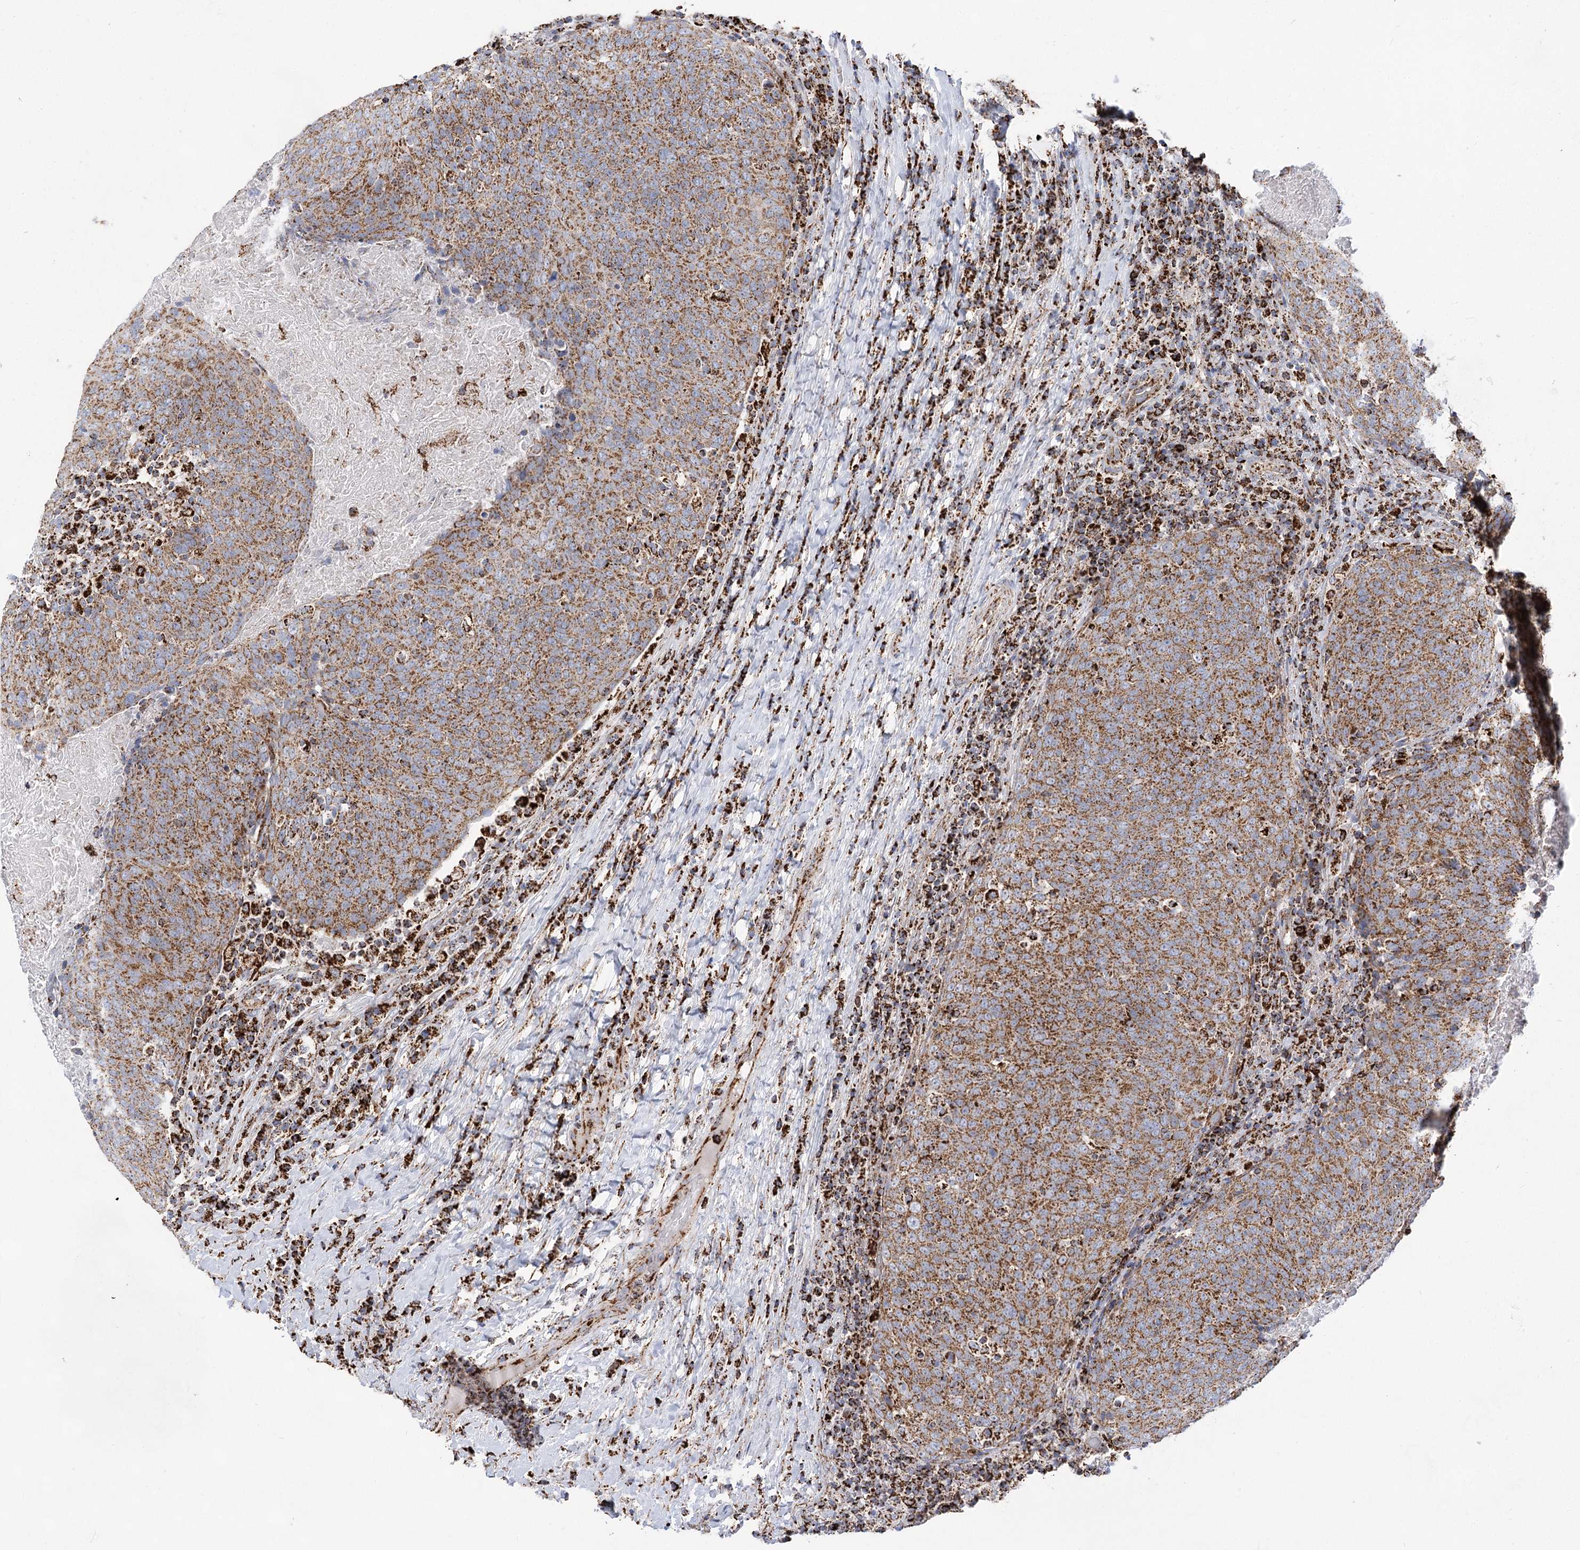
{"staining": {"intensity": "strong", "quantity": ">75%", "location": "cytoplasmic/membranous"}, "tissue": "head and neck cancer", "cell_type": "Tumor cells", "image_type": "cancer", "snomed": [{"axis": "morphology", "description": "Squamous cell carcinoma, NOS"}, {"axis": "morphology", "description": "Squamous cell carcinoma, metastatic, NOS"}, {"axis": "topography", "description": "Lymph node"}, {"axis": "topography", "description": "Head-Neck"}], "caption": "IHC histopathology image of human head and neck cancer stained for a protein (brown), which demonstrates high levels of strong cytoplasmic/membranous expression in about >75% of tumor cells.", "gene": "NADK2", "patient": {"sex": "male", "age": 62}}